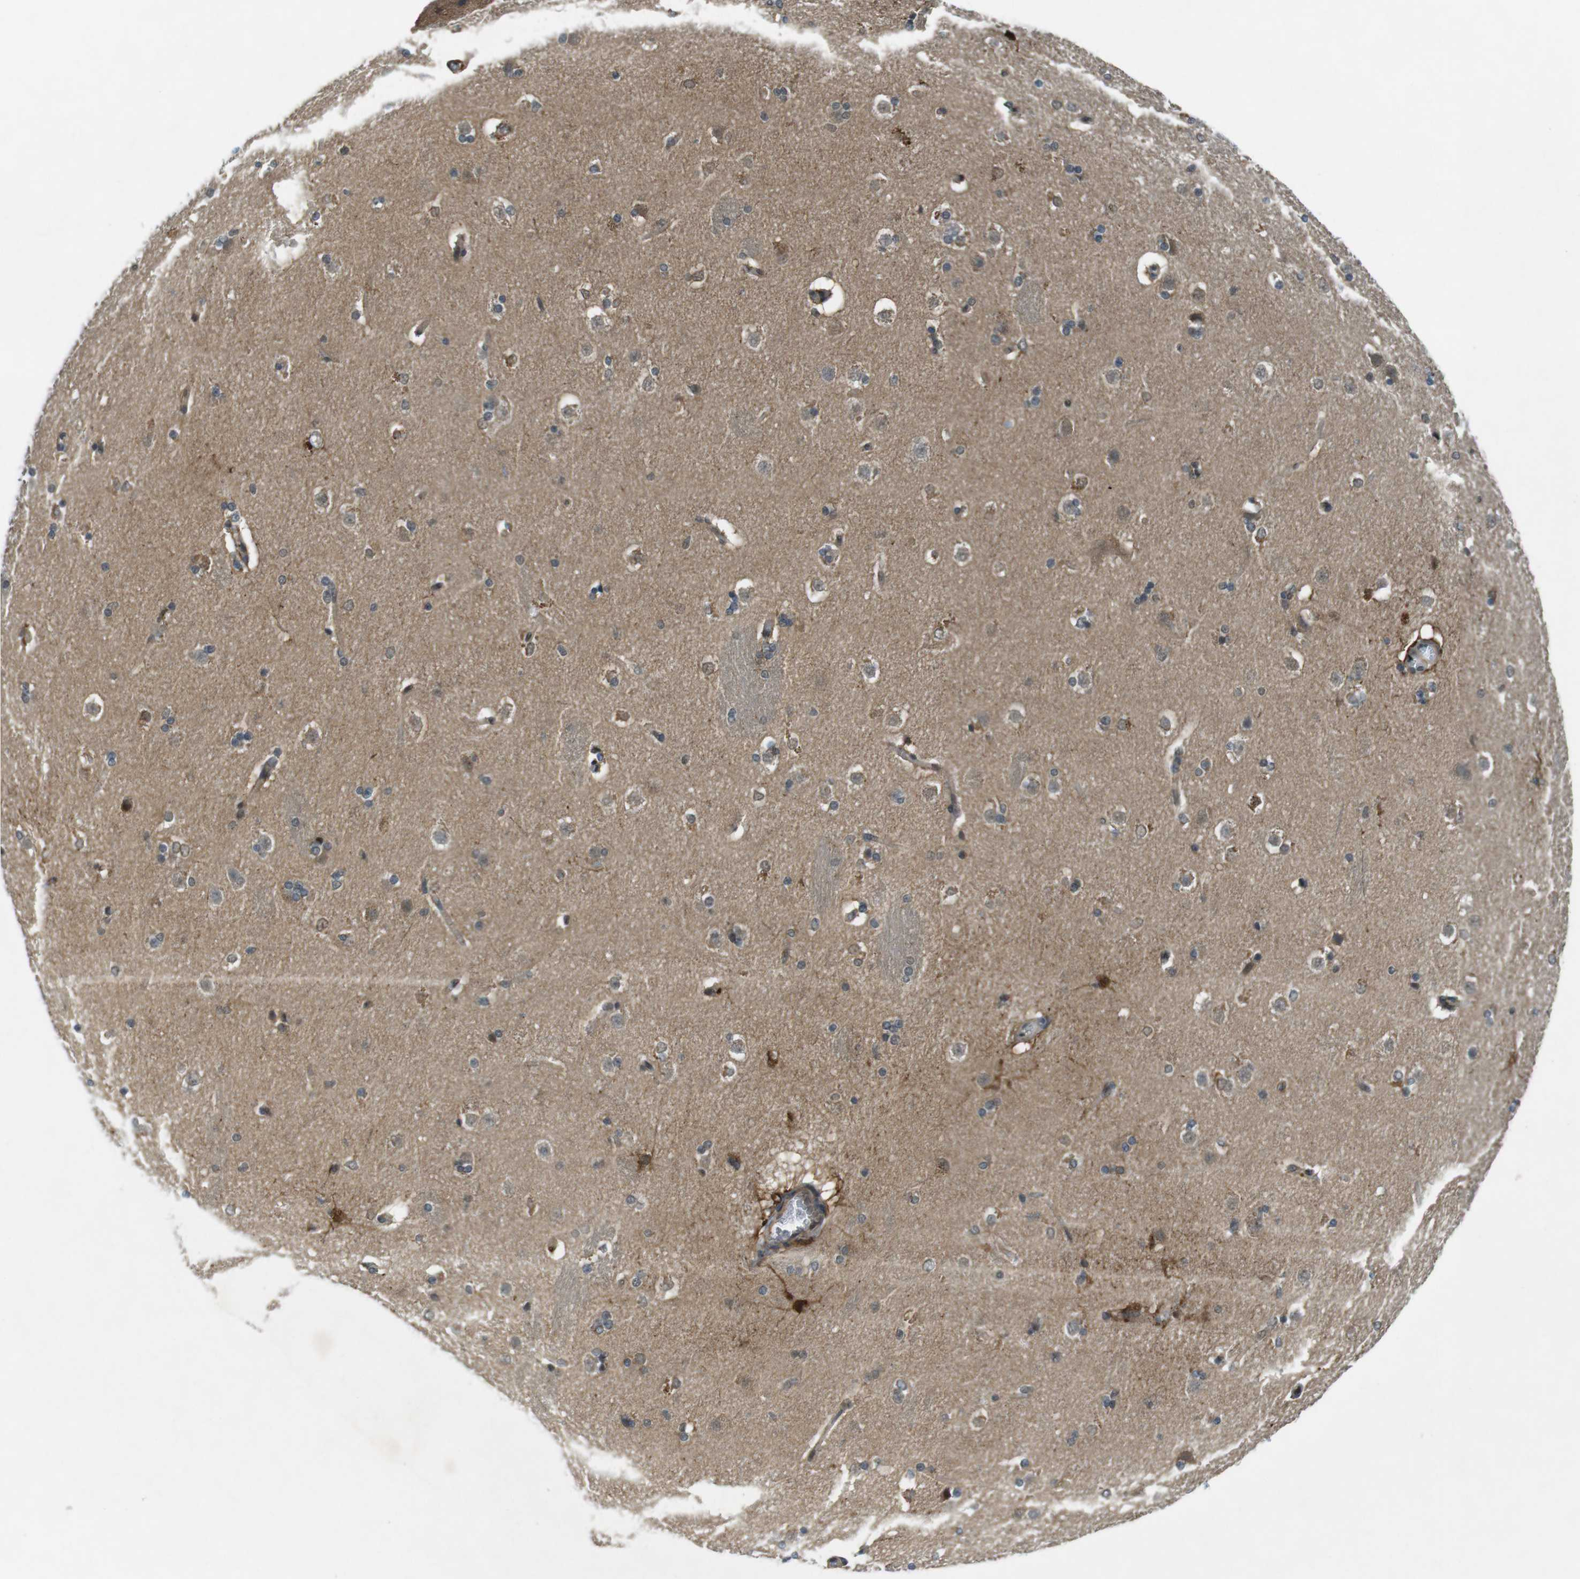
{"staining": {"intensity": "moderate", "quantity": "<25%", "location": "cytoplasmic/membranous"}, "tissue": "caudate", "cell_type": "Glial cells", "image_type": "normal", "snomed": [{"axis": "morphology", "description": "Normal tissue, NOS"}, {"axis": "topography", "description": "Lateral ventricle wall"}], "caption": "A brown stain shows moderate cytoplasmic/membranous staining of a protein in glial cells of benign human caudate.", "gene": "MAPKAPK5", "patient": {"sex": "female", "age": 19}}